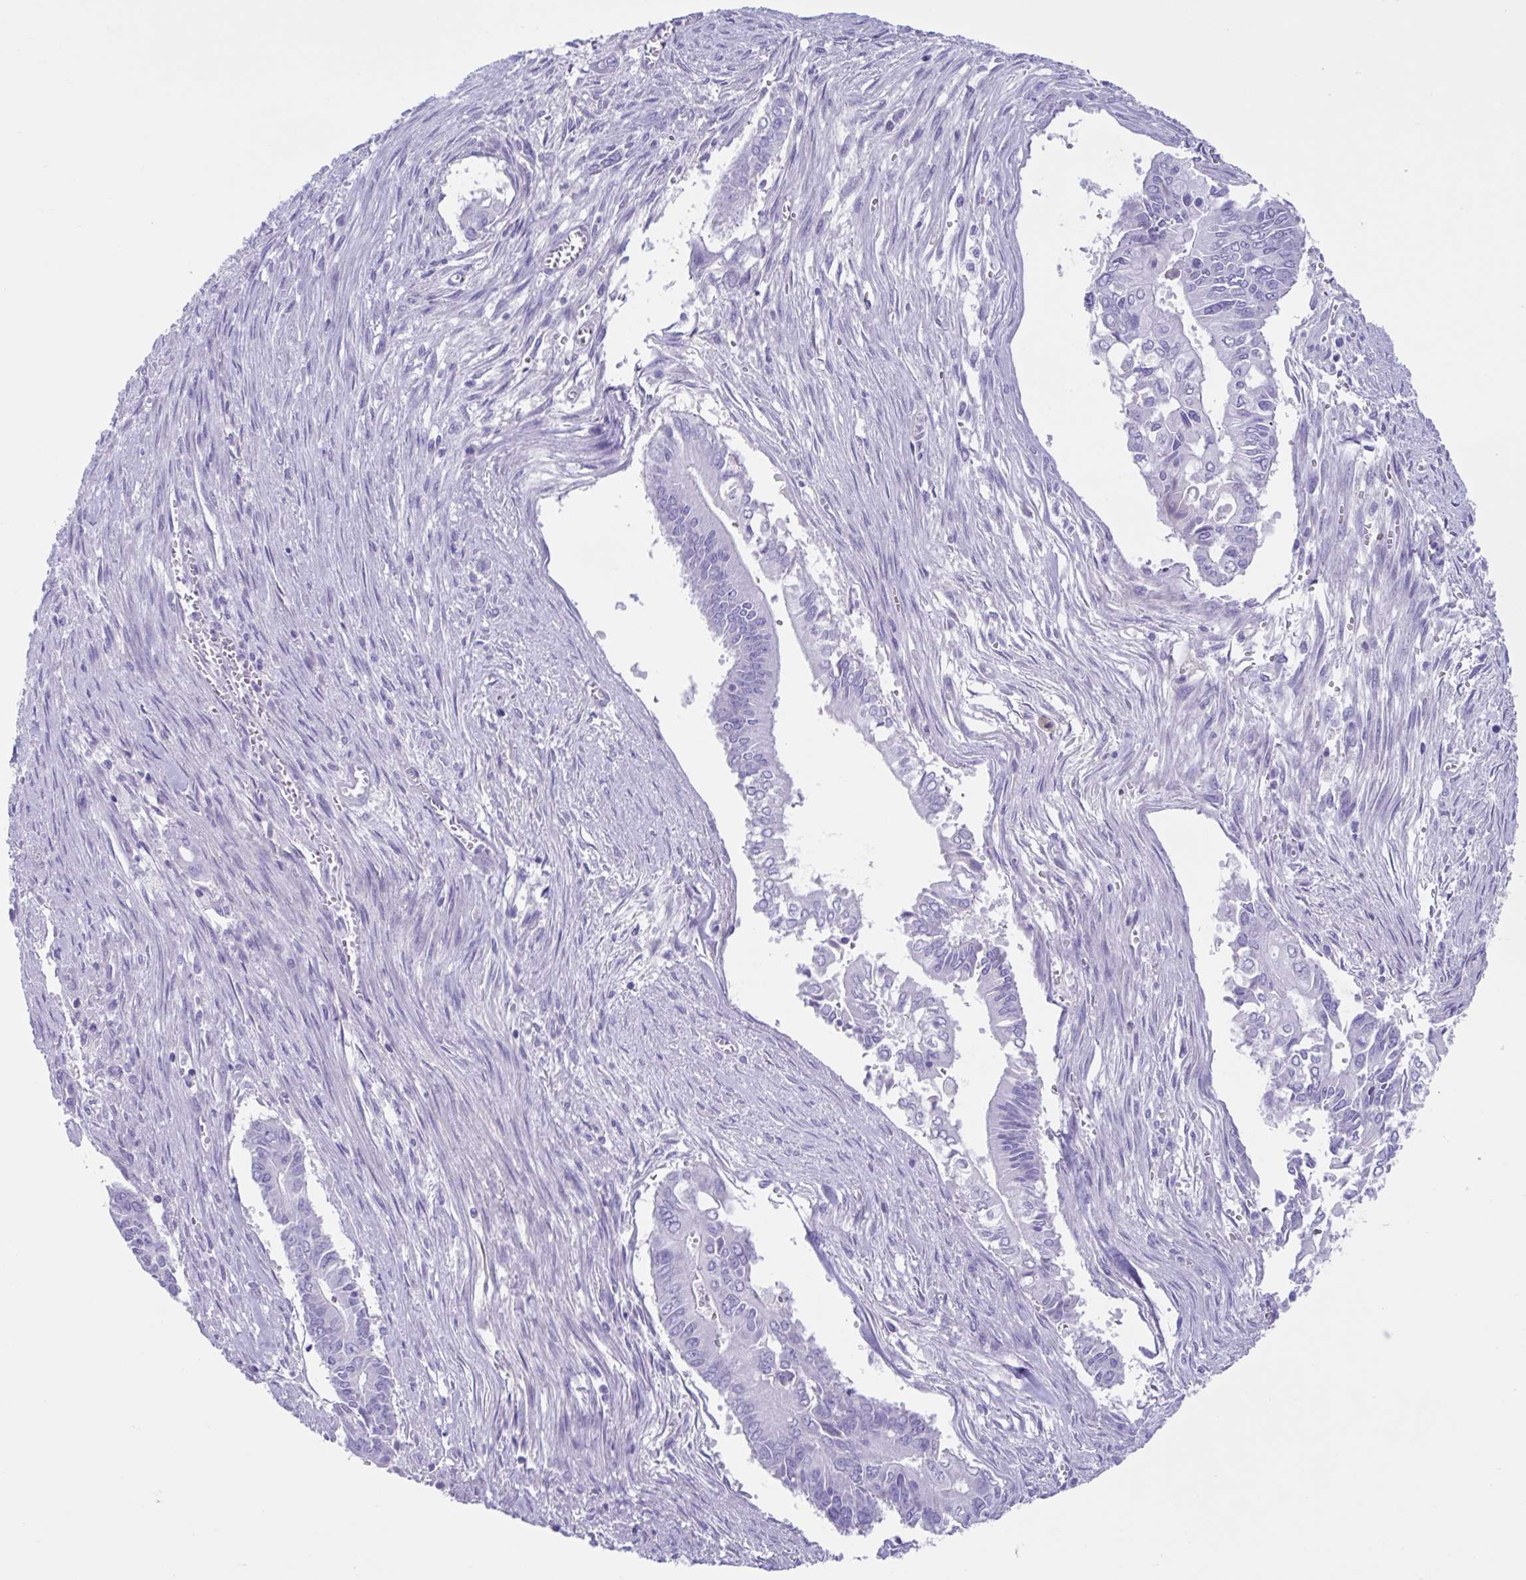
{"staining": {"intensity": "negative", "quantity": "none", "location": "none"}, "tissue": "pancreatic cancer", "cell_type": "Tumor cells", "image_type": "cancer", "snomed": [{"axis": "morphology", "description": "Adenocarcinoma, NOS"}, {"axis": "topography", "description": "Pancreas"}], "caption": "Image shows no significant protein expression in tumor cells of pancreatic adenocarcinoma.", "gene": "USP35", "patient": {"sex": "male", "age": 68}}